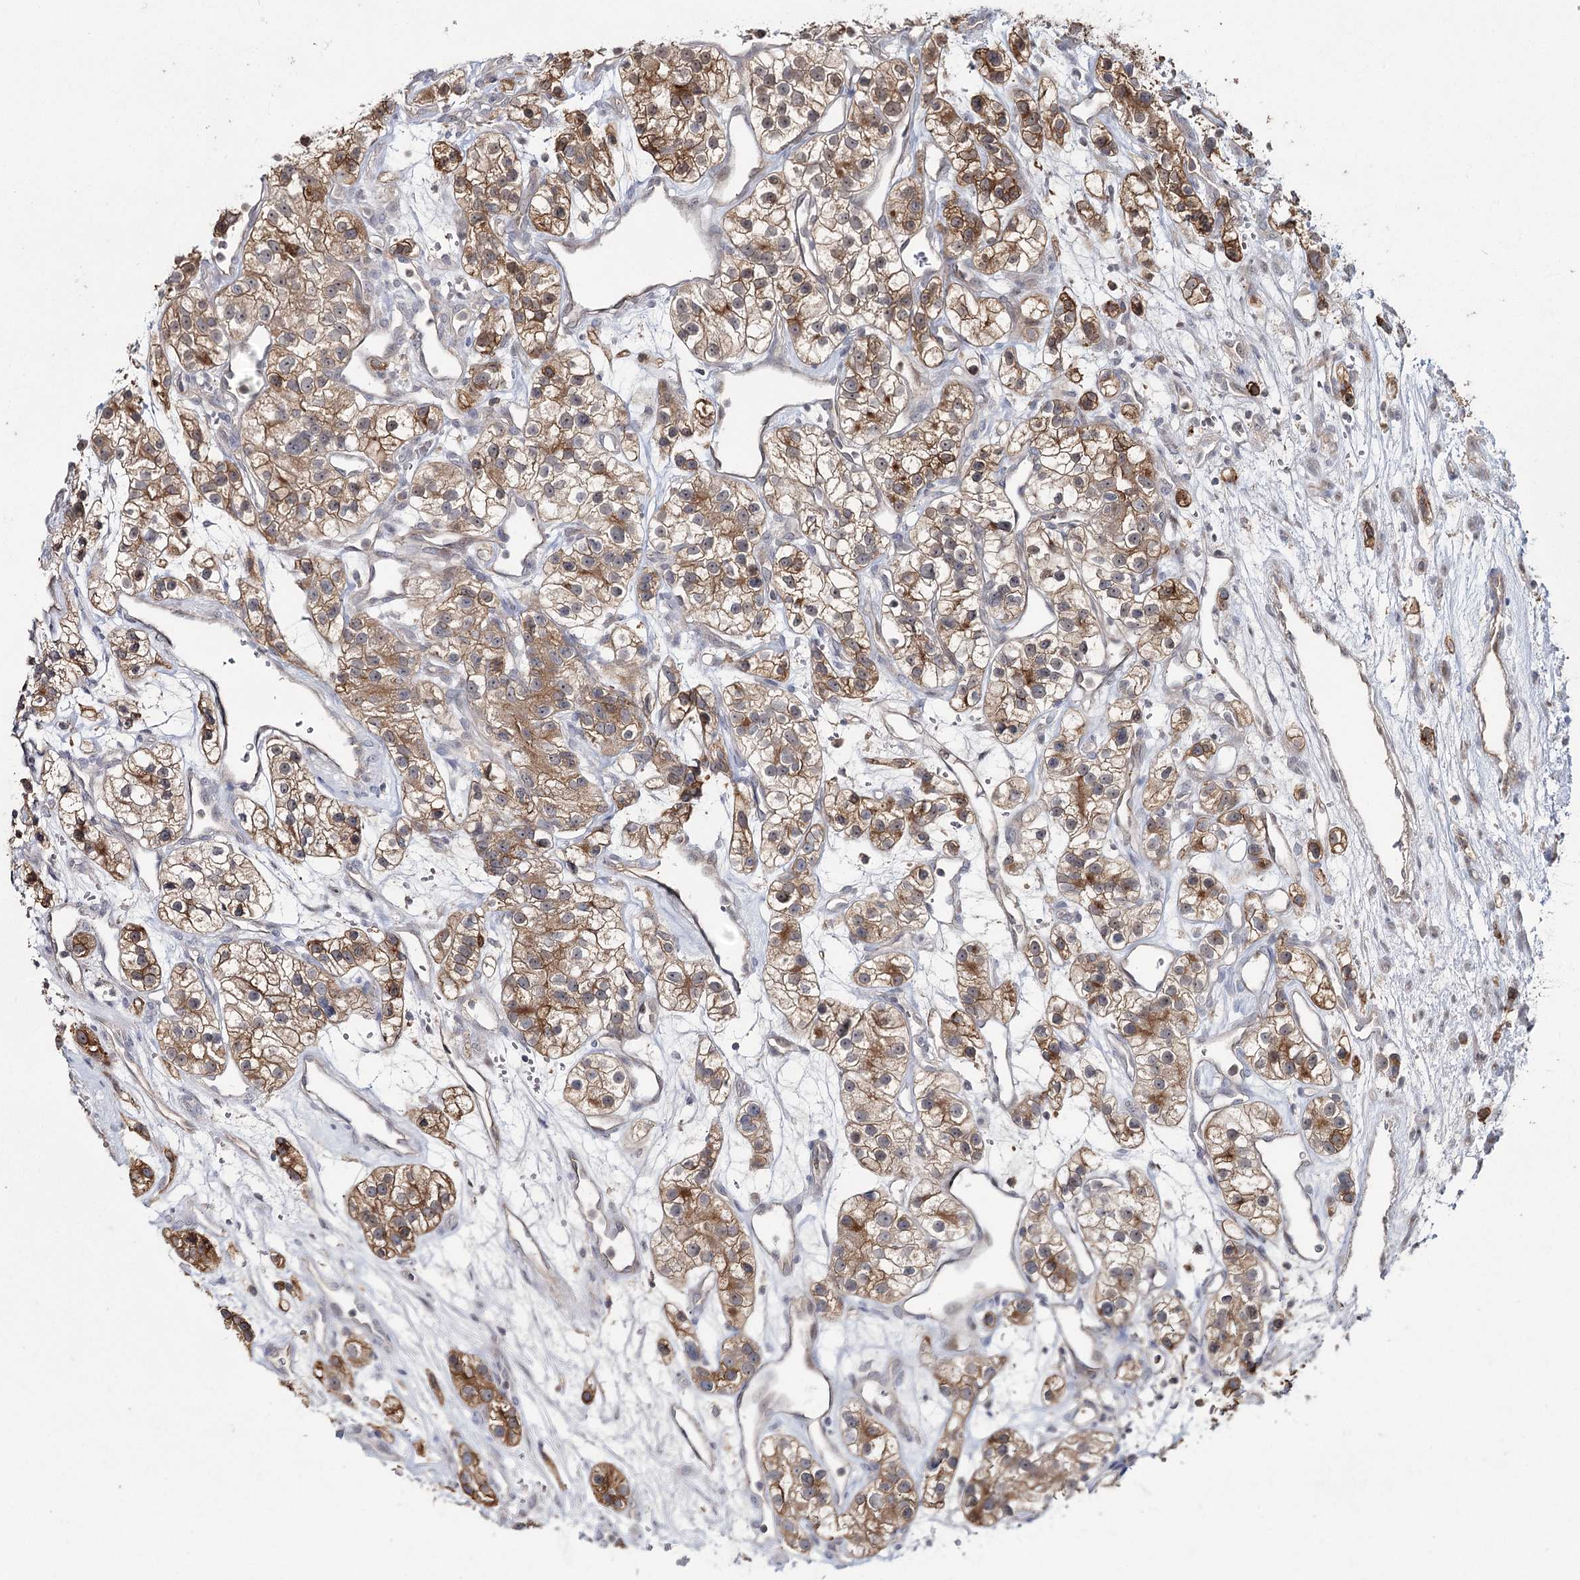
{"staining": {"intensity": "moderate", "quantity": ">75%", "location": "cytoplasmic/membranous"}, "tissue": "renal cancer", "cell_type": "Tumor cells", "image_type": "cancer", "snomed": [{"axis": "morphology", "description": "Adenocarcinoma, NOS"}, {"axis": "topography", "description": "Kidney"}], "caption": "Moderate cytoplasmic/membranous protein expression is appreciated in about >75% of tumor cells in renal cancer (adenocarcinoma).", "gene": "WDR44", "patient": {"sex": "female", "age": 57}}